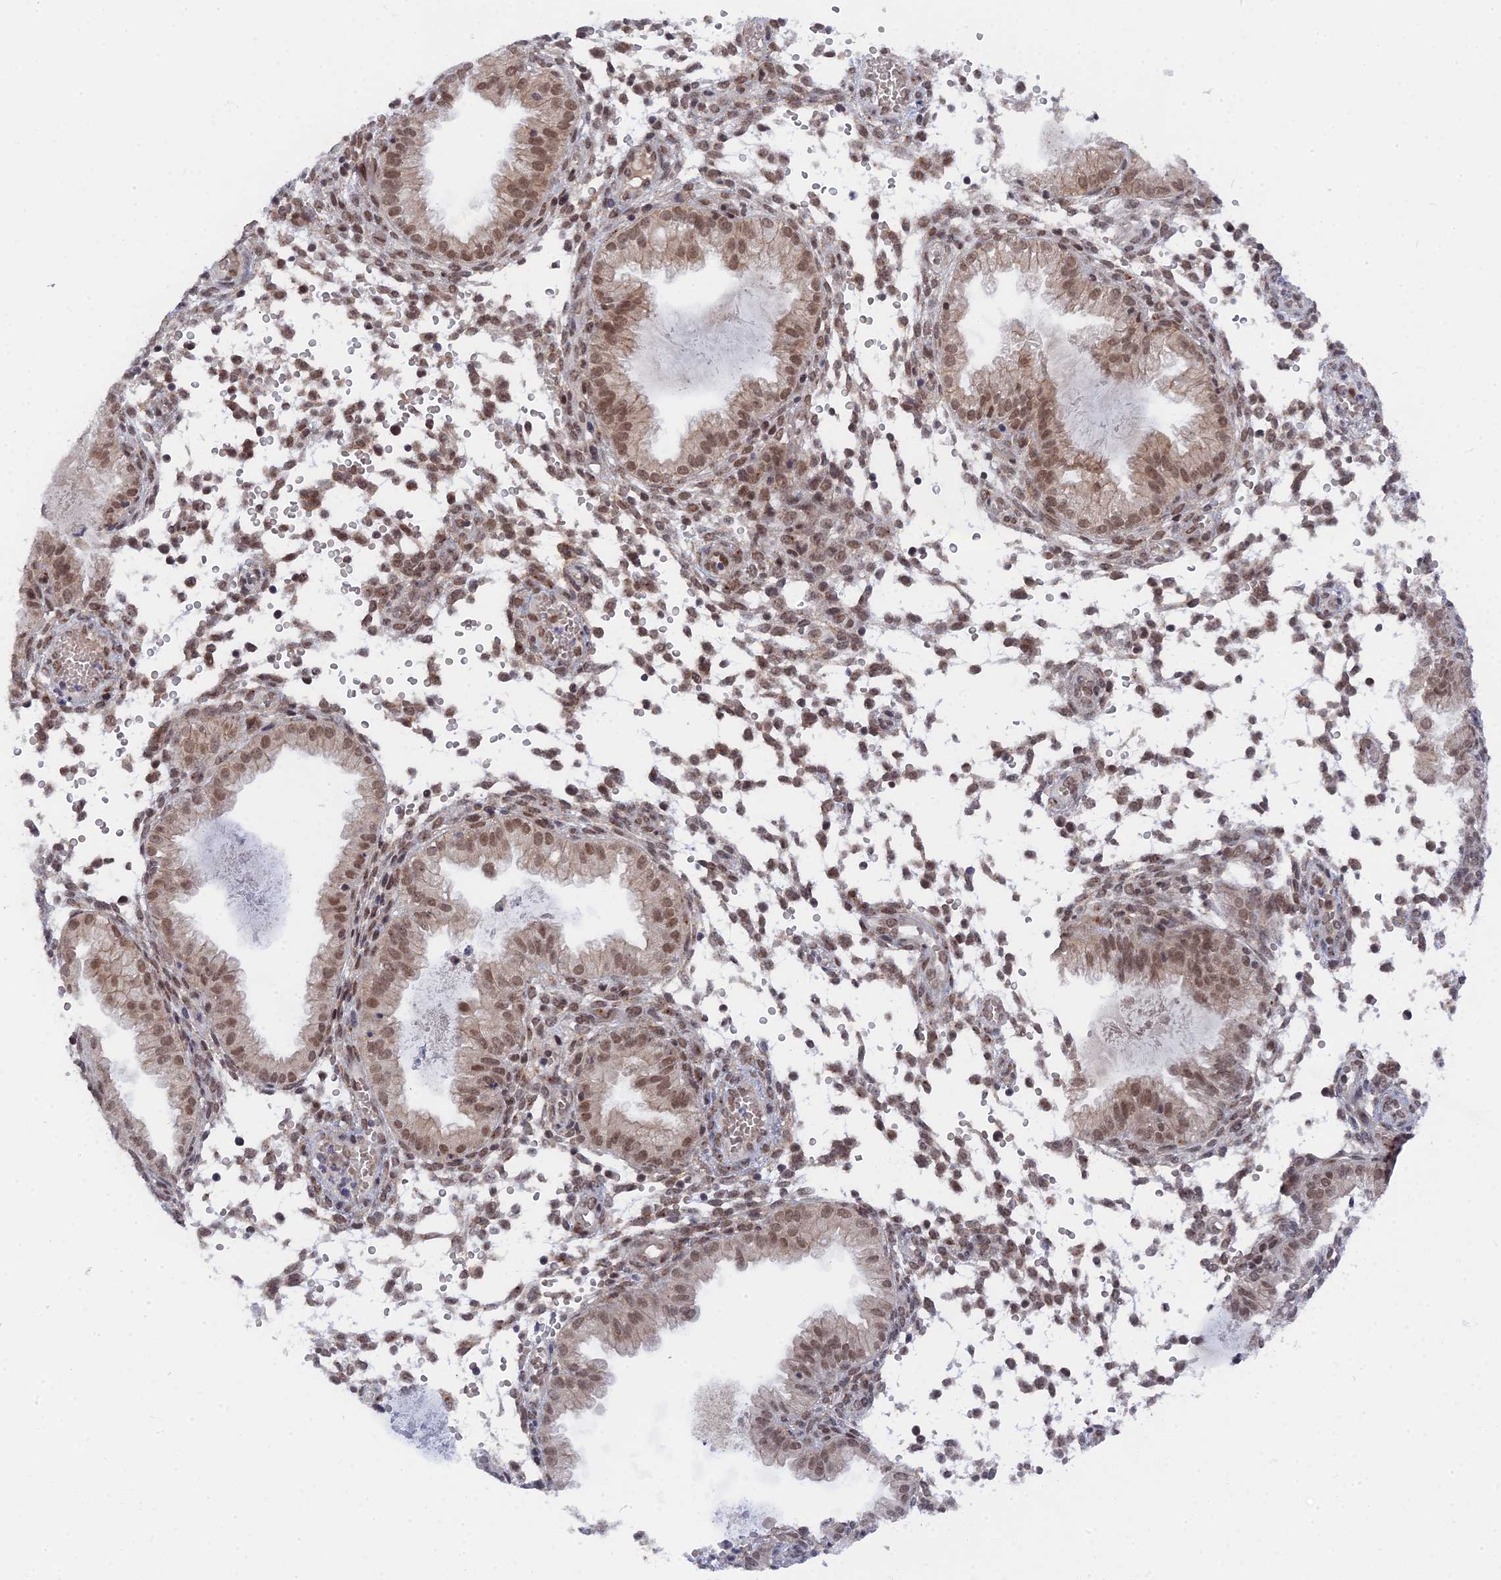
{"staining": {"intensity": "moderate", "quantity": "25%-75%", "location": "nuclear"}, "tissue": "endometrium", "cell_type": "Cells in endometrial stroma", "image_type": "normal", "snomed": [{"axis": "morphology", "description": "Normal tissue, NOS"}, {"axis": "topography", "description": "Endometrium"}], "caption": "High-power microscopy captured an immunohistochemistry photomicrograph of benign endometrium, revealing moderate nuclear positivity in about 25%-75% of cells in endometrial stroma.", "gene": "CCDC85A", "patient": {"sex": "female", "age": 33}}